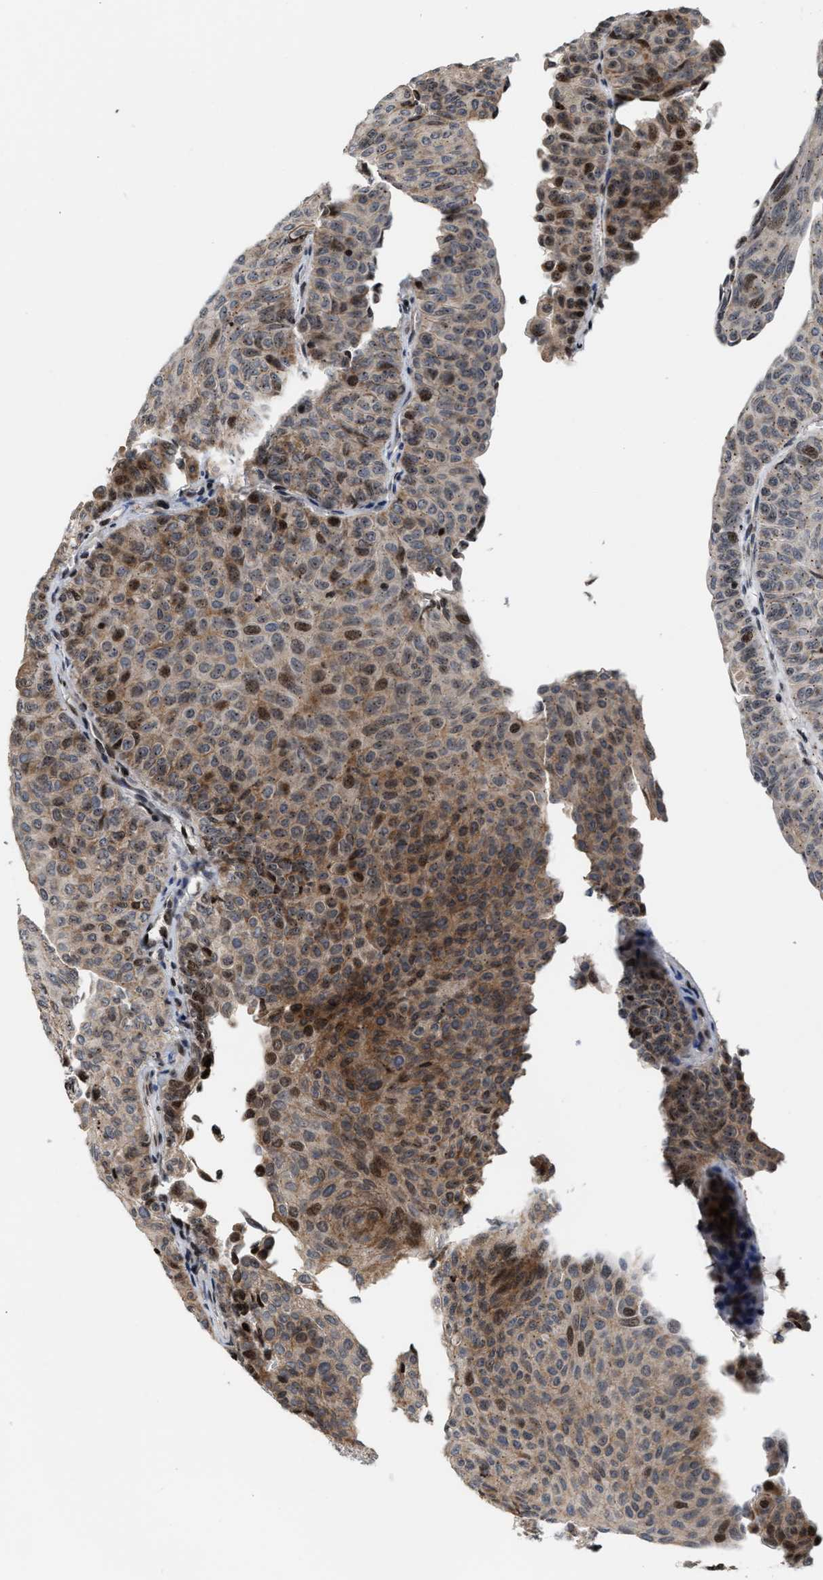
{"staining": {"intensity": "moderate", "quantity": ">75%", "location": "cytoplasmic/membranous,nuclear"}, "tissue": "urothelial cancer", "cell_type": "Tumor cells", "image_type": "cancer", "snomed": [{"axis": "morphology", "description": "Urothelial carcinoma, Low grade"}, {"axis": "topography", "description": "Urinary bladder"}], "caption": "Urothelial cancer stained with IHC shows moderate cytoplasmic/membranous and nuclear positivity in approximately >75% of tumor cells.", "gene": "PDZD2", "patient": {"sex": "male", "age": 78}}